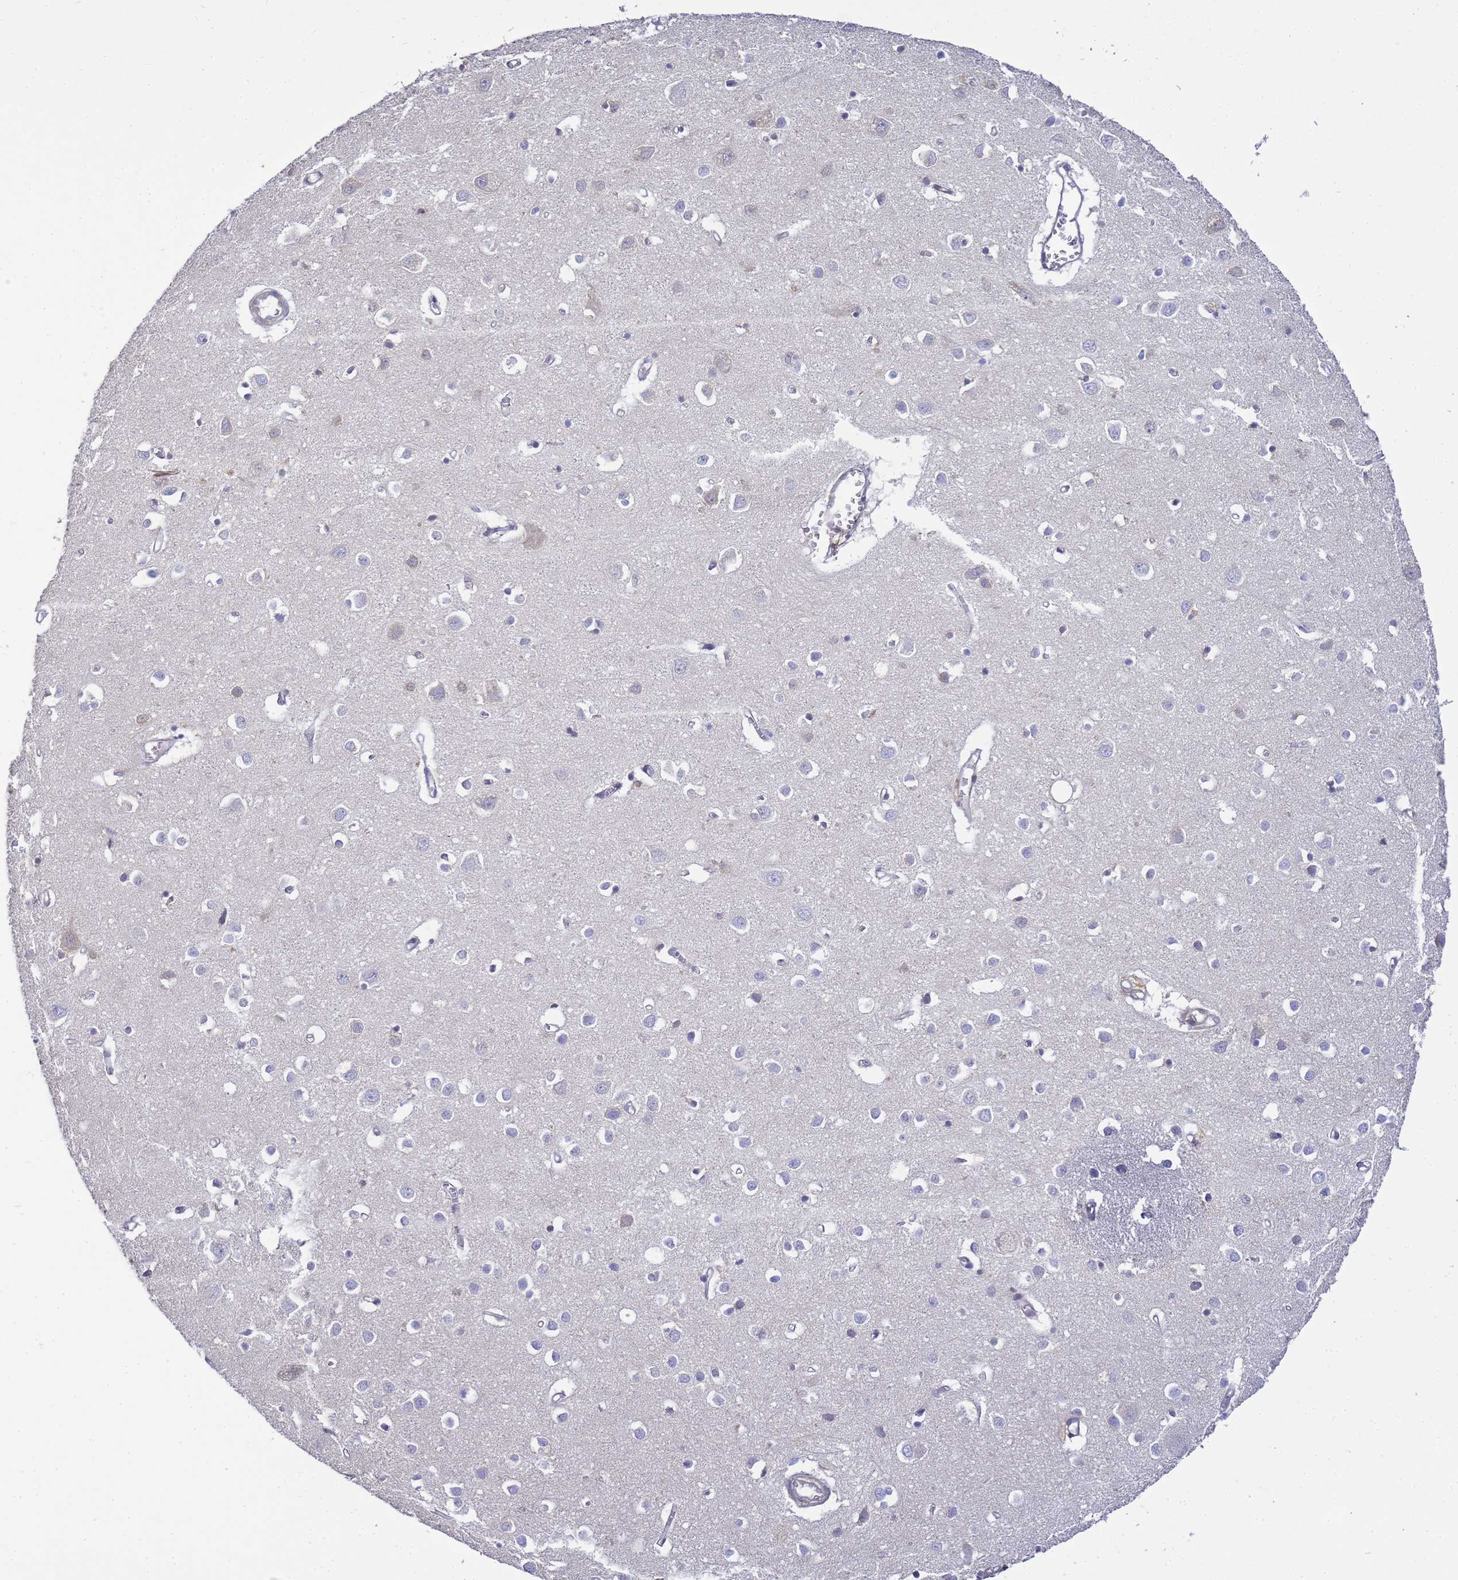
{"staining": {"intensity": "negative", "quantity": "none", "location": "none"}, "tissue": "cerebral cortex", "cell_type": "Endothelial cells", "image_type": "normal", "snomed": [{"axis": "morphology", "description": "Normal tissue, NOS"}, {"axis": "topography", "description": "Cerebral cortex"}], "caption": "An immunohistochemistry (IHC) histopathology image of unremarkable cerebral cortex is shown. There is no staining in endothelial cells of cerebral cortex. (DAB IHC, high magnification).", "gene": "TBCD", "patient": {"sex": "female", "age": 64}}